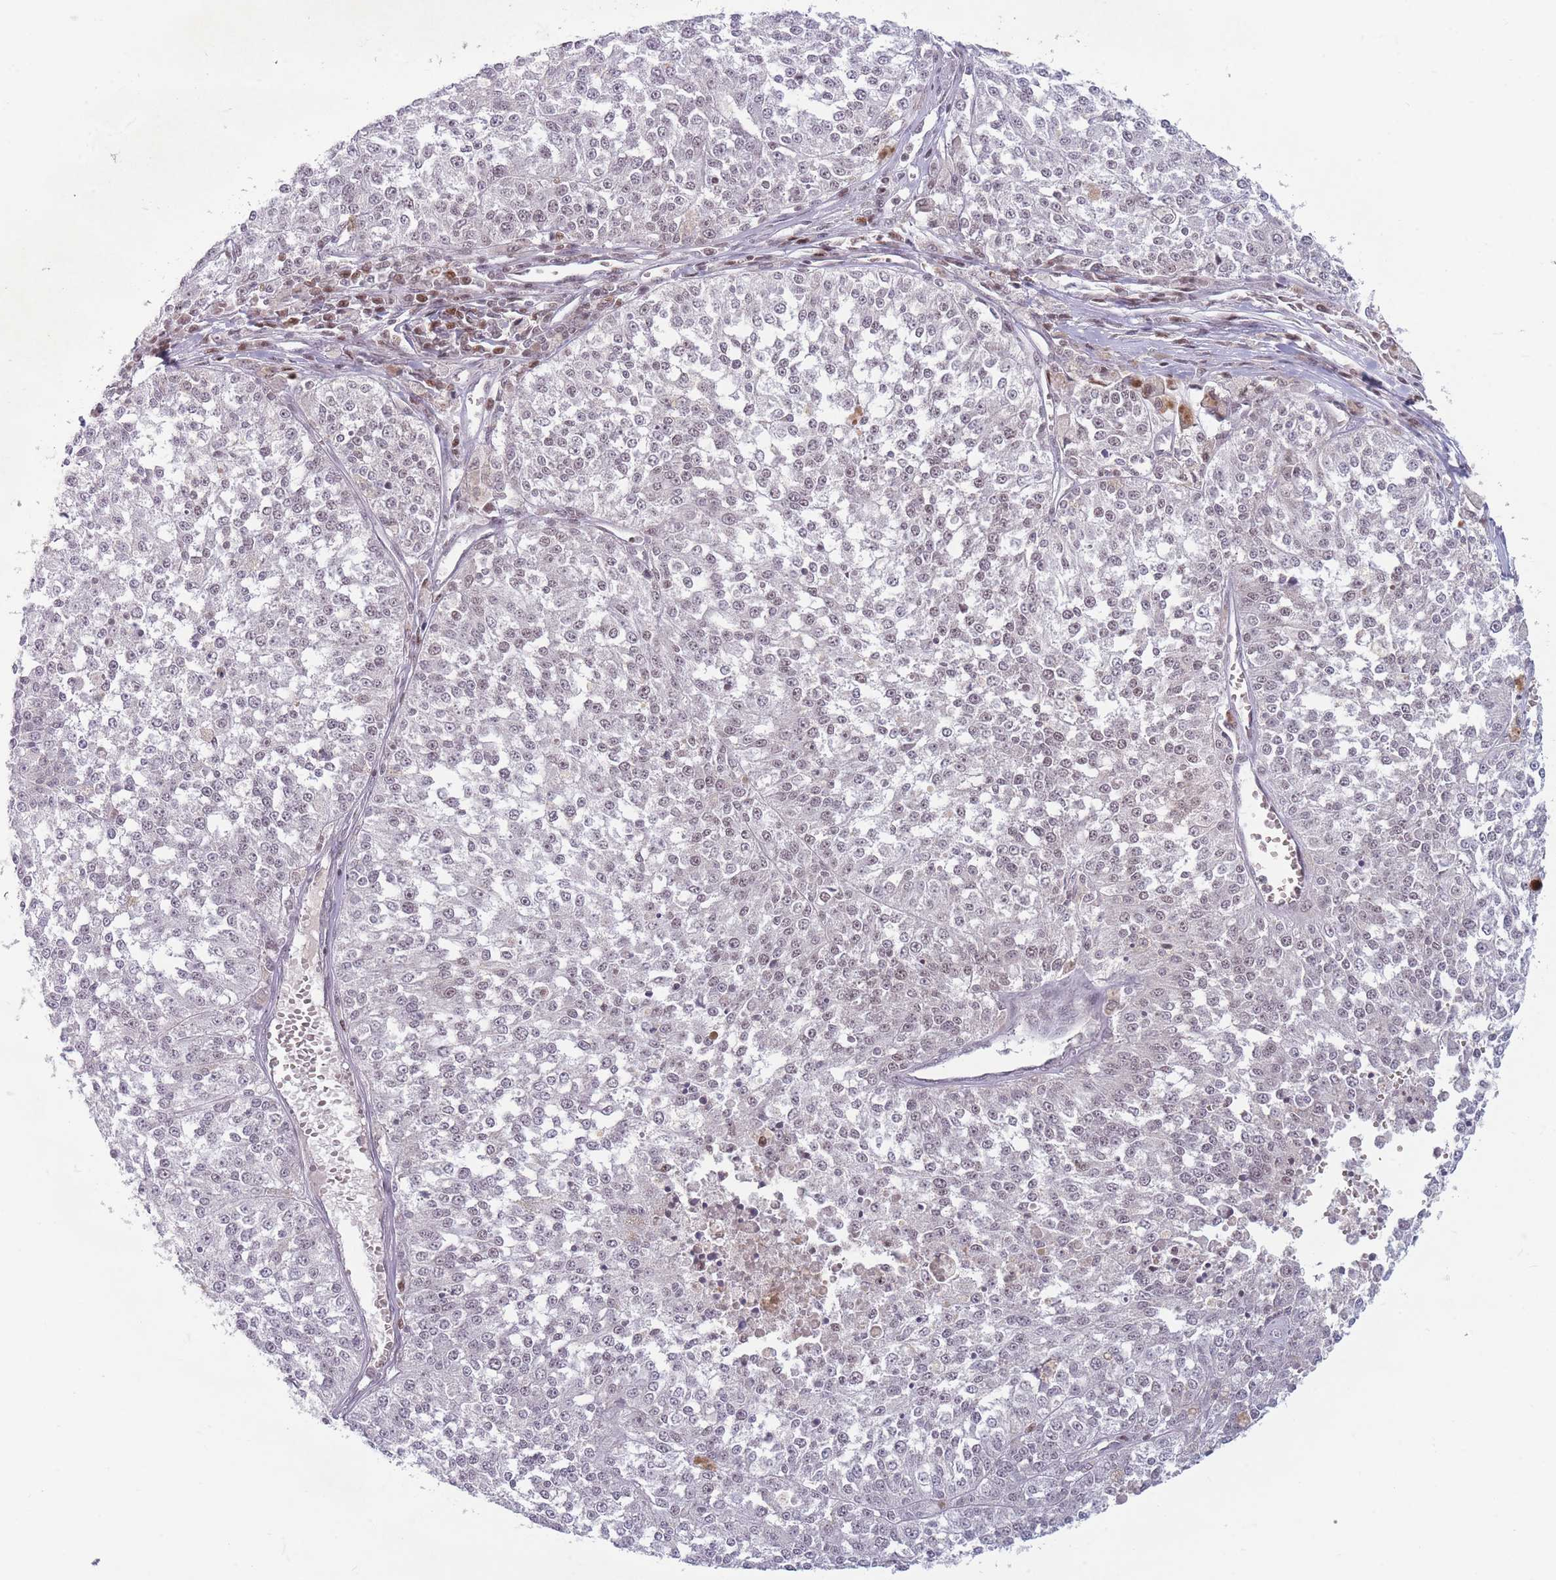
{"staining": {"intensity": "weak", "quantity": "<25%", "location": "nuclear"}, "tissue": "melanoma", "cell_type": "Tumor cells", "image_type": "cancer", "snomed": [{"axis": "morphology", "description": "Malignant melanoma, NOS"}, {"axis": "topography", "description": "Skin"}], "caption": "High power microscopy image of an immunohistochemistry histopathology image of malignant melanoma, revealing no significant expression in tumor cells.", "gene": "ARID3B", "patient": {"sex": "female", "age": 64}}